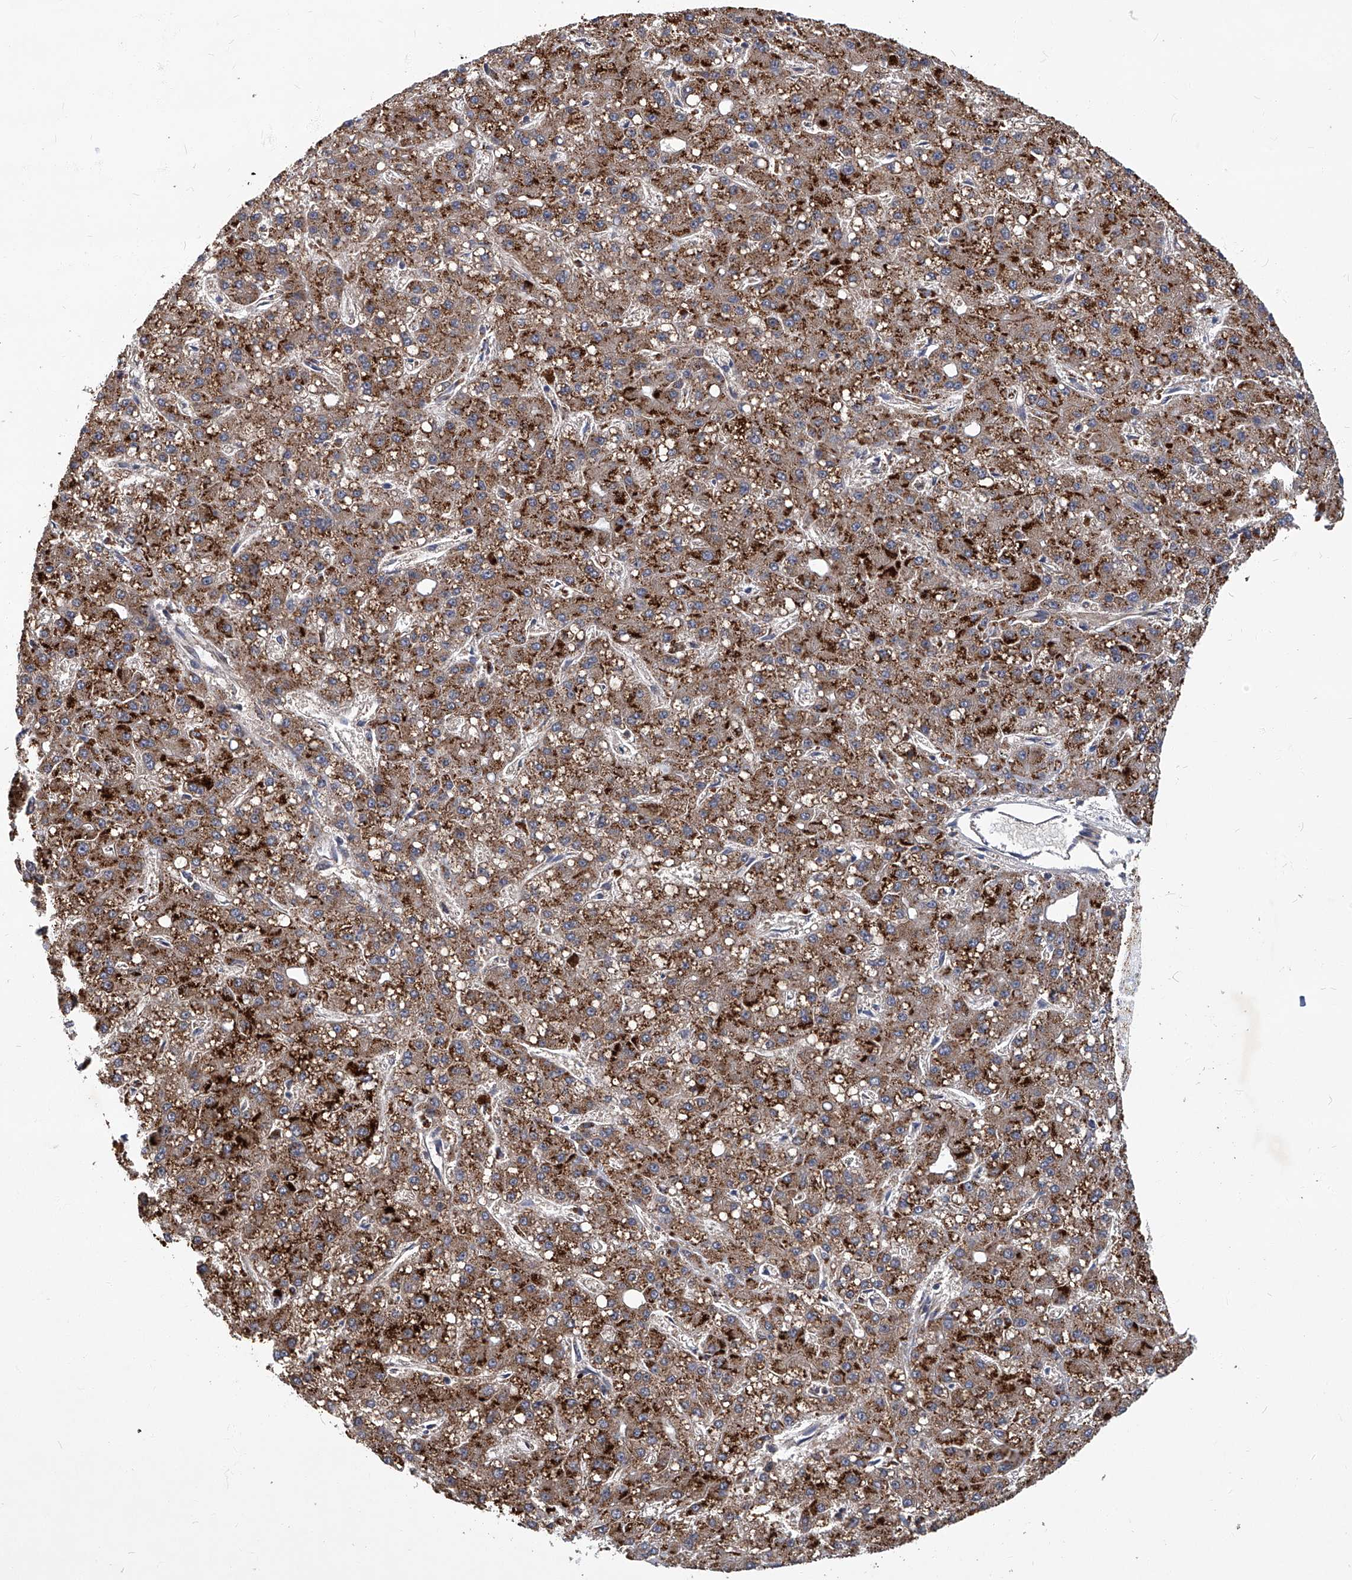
{"staining": {"intensity": "strong", "quantity": ">75%", "location": "cytoplasmic/membranous"}, "tissue": "liver cancer", "cell_type": "Tumor cells", "image_type": "cancer", "snomed": [{"axis": "morphology", "description": "Carcinoma, Hepatocellular, NOS"}, {"axis": "topography", "description": "Liver"}], "caption": "Liver hepatocellular carcinoma was stained to show a protein in brown. There is high levels of strong cytoplasmic/membranous positivity in approximately >75% of tumor cells.", "gene": "TNFRSF13B", "patient": {"sex": "male", "age": 67}}